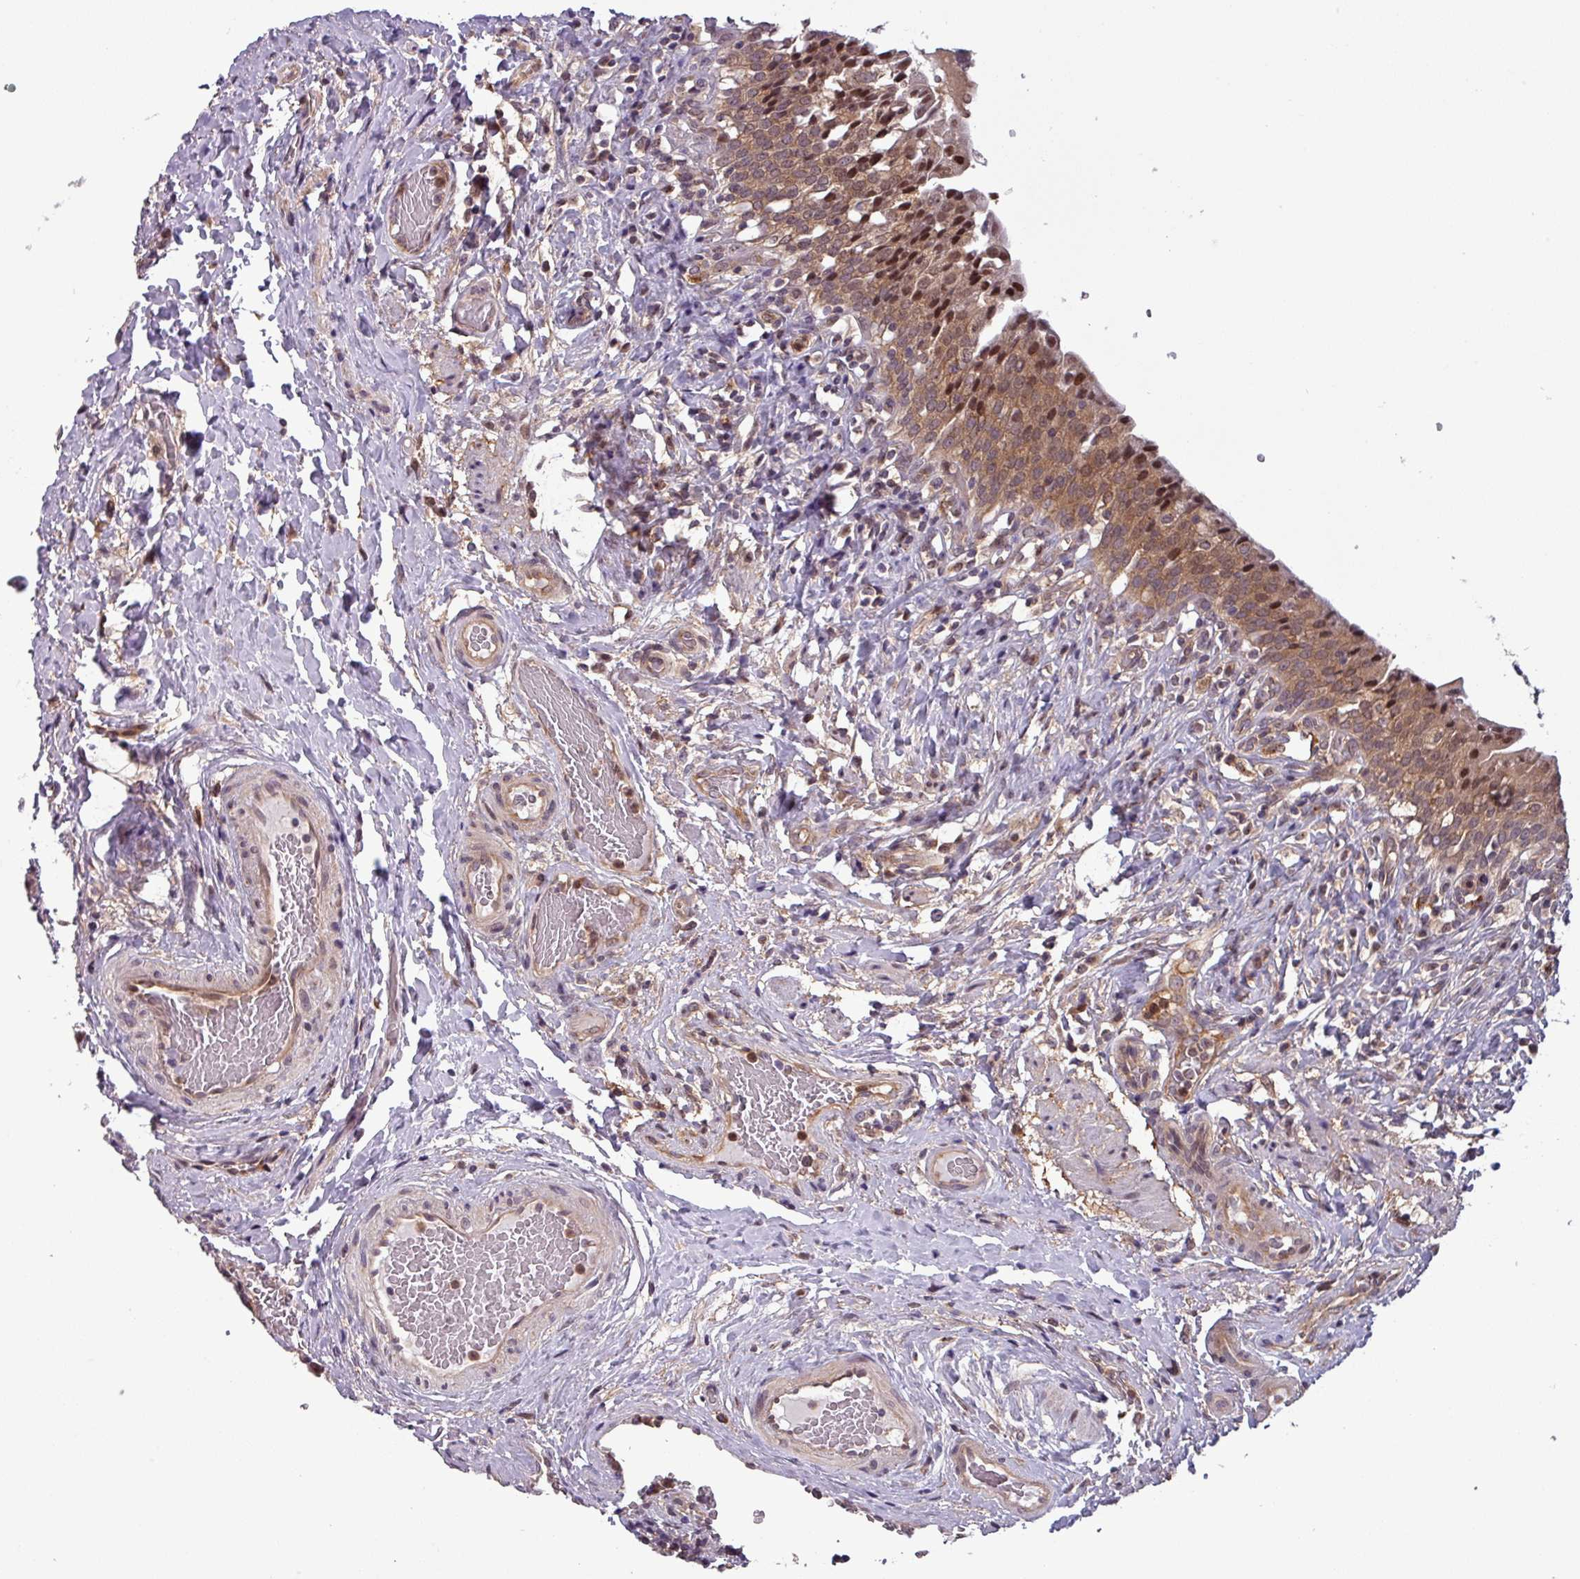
{"staining": {"intensity": "moderate", "quantity": ">75%", "location": "cytoplasmic/membranous,nuclear"}, "tissue": "urinary bladder", "cell_type": "Urothelial cells", "image_type": "normal", "snomed": [{"axis": "morphology", "description": "Normal tissue, NOS"}, {"axis": "morphology", "description": "Inflammation, NOS"}, {"axis": "topography", "description": "Urinary bladder"}], "caption": "Moderate cytoplasmic/membranous,nuclear expression for a protein is appreciated in approximately >75% of urothelial cells of unremarkable urinary bladder using immunohistochemistry.", "gene": "NPFFR1", "patient": {"sex": "male", "age": 64}}